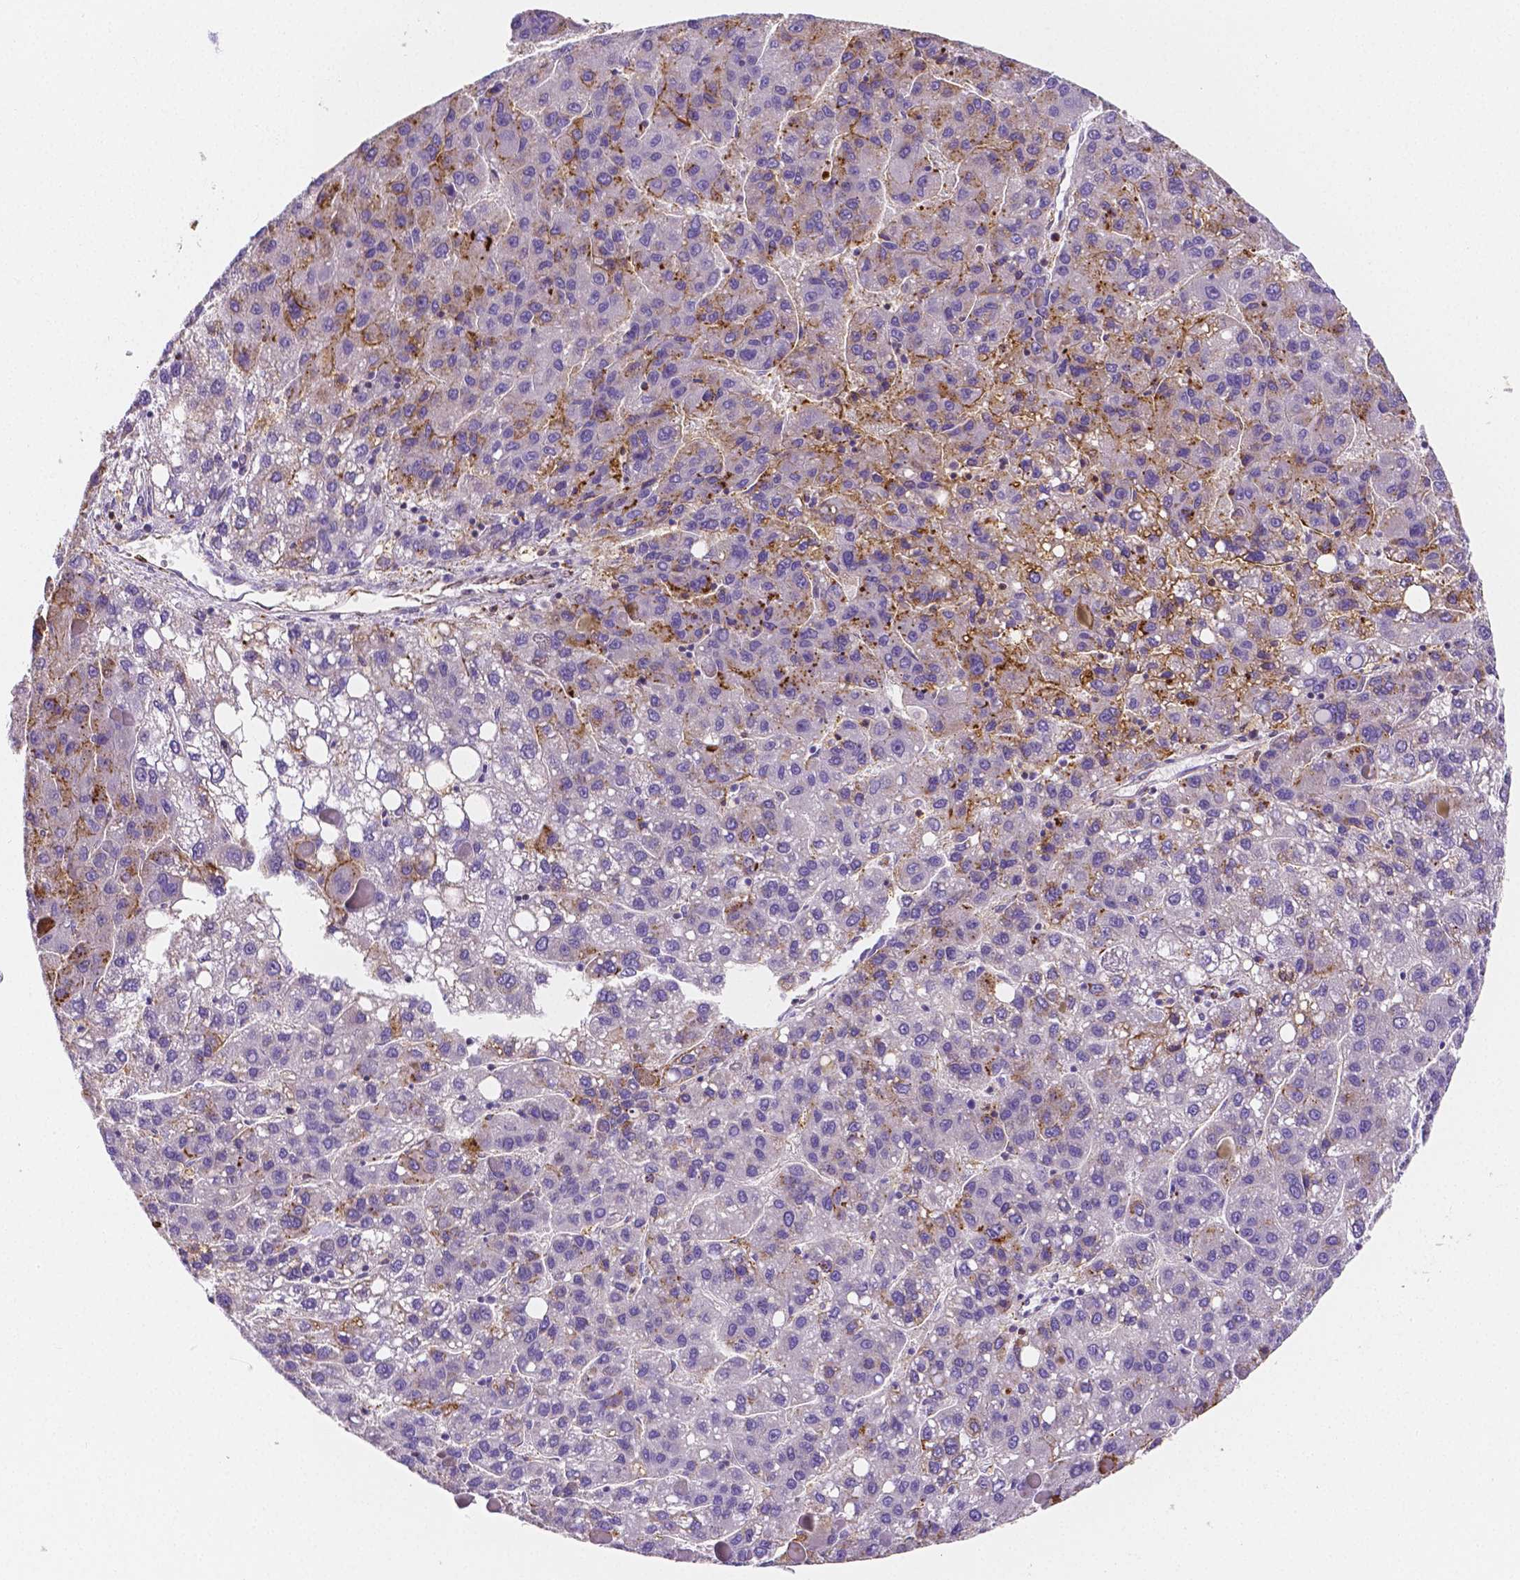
{"staining": {"intensity": "moderate", "quantity": "<25%", "location": "cytoplasmic/membranous"}, "tissue": "liver cancer", "cell_type": "Tumor cells", "image_type": "cancer", "snomed": [{"axis": "morphology", "description": "Carcinoma, Hepatocellular, NOS"}, {"axis": "topography", "description": "Liver"}], "caption": "Protein expression analysis of liver hepatocellular carcinoma exhibits moderate cytoplasmic/membranous staining in about <25% of tumor cells.", "gene": "GABRD", "patient": {"sex": "female", "age": 82}}